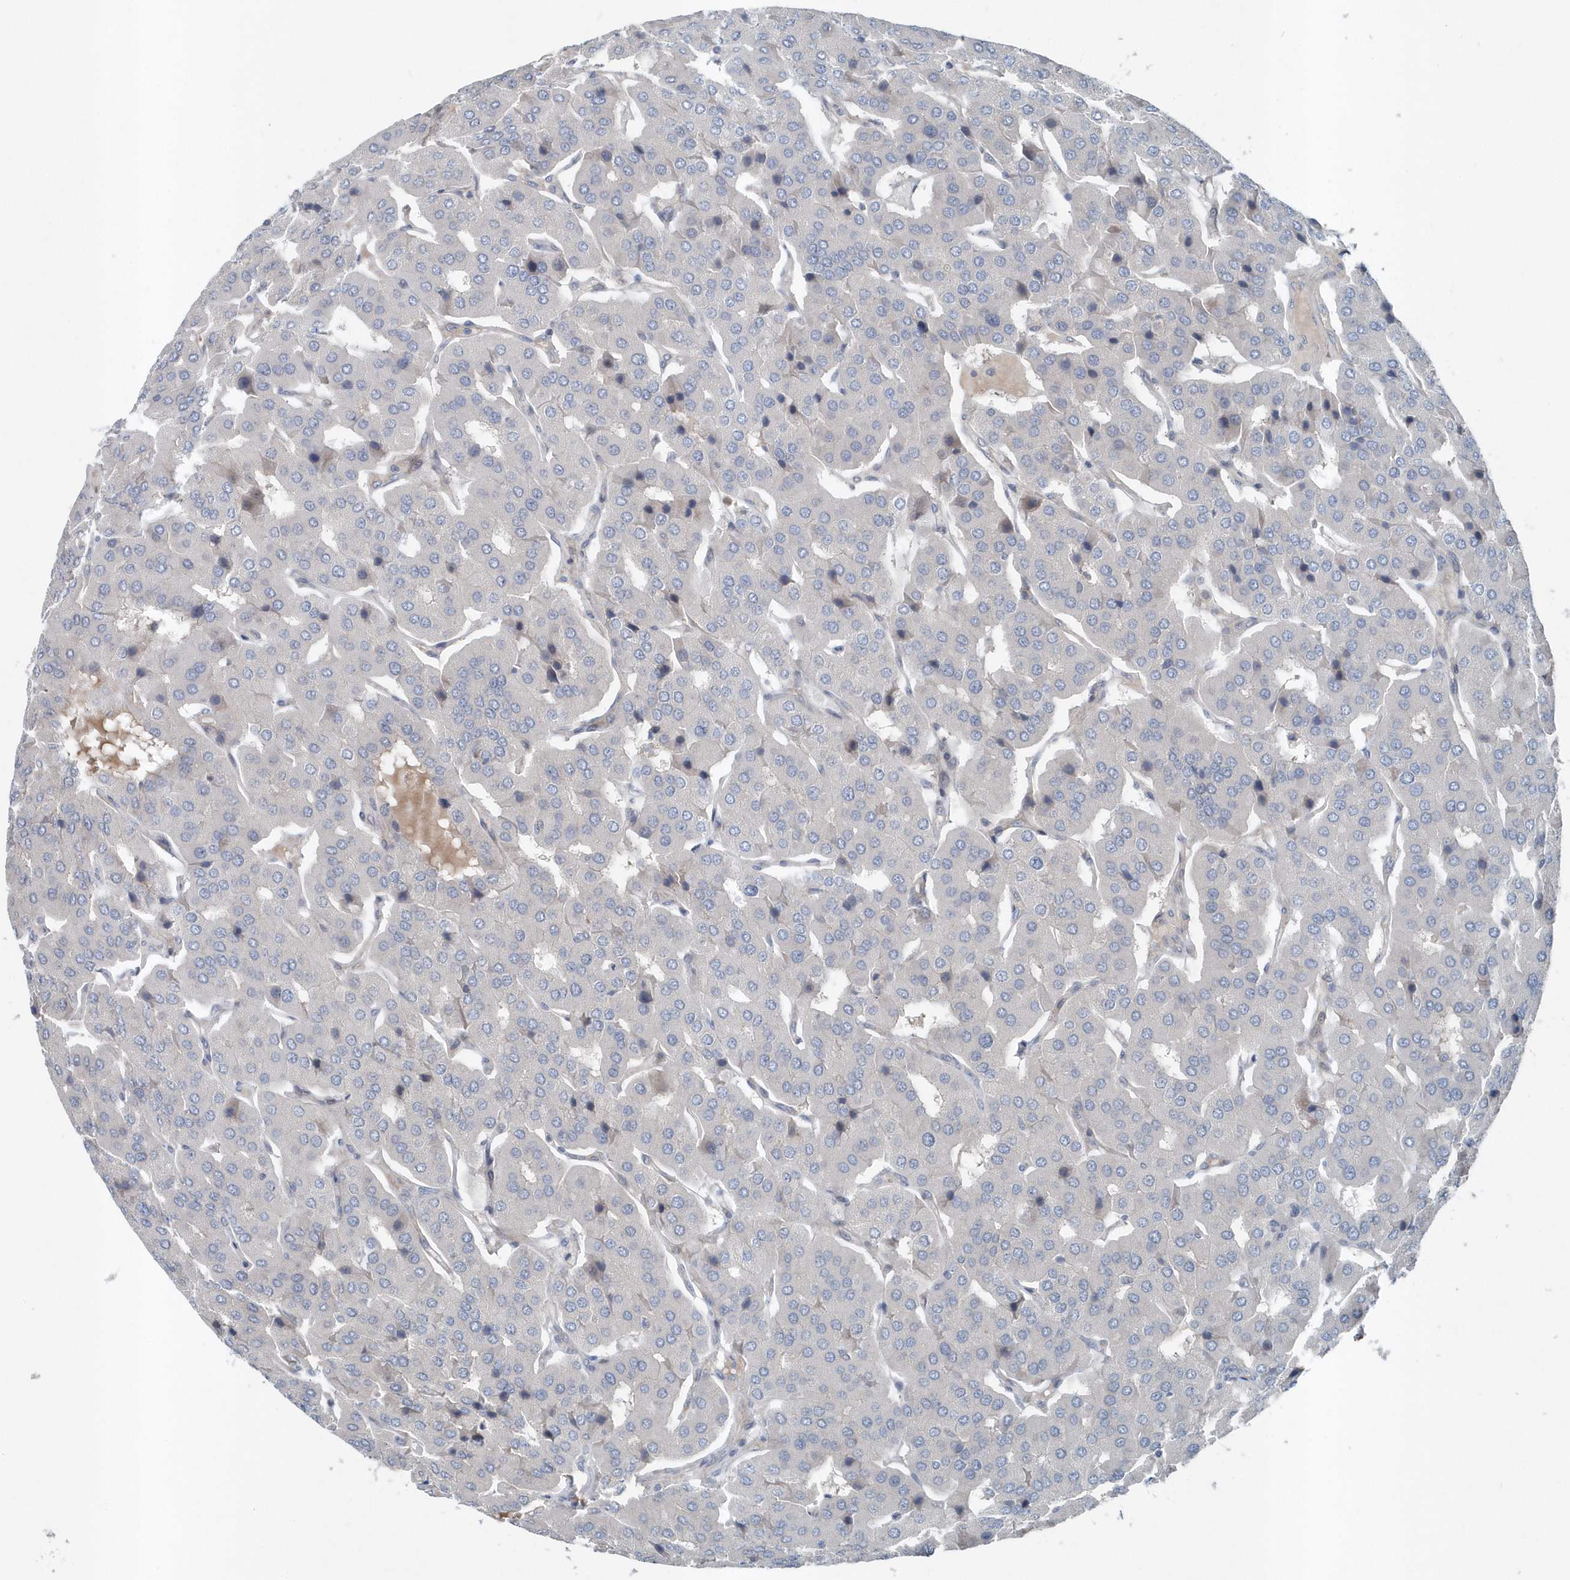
{"staining": {"intensity": "negative", "quantity": "none", "location": "none"}, "tissue": "parathyroid gland", "cell_type": "Glandular cells", "image_type": "normal", "snomed": [{"axis": "morphology", "description": "Normal tissue, NOS"}, {"axis": "morphology", "description": "Adenoma, NOS"}, {"axis": "topography", "description": "Parathyroid gland"}], "caption": "This is a image of immunohistochemistry staining of unremarkable parathyroid gland, which shows no expression in glandular cells.", "gene": "MCC", "patient": {"sex": "female", "age": 86}}